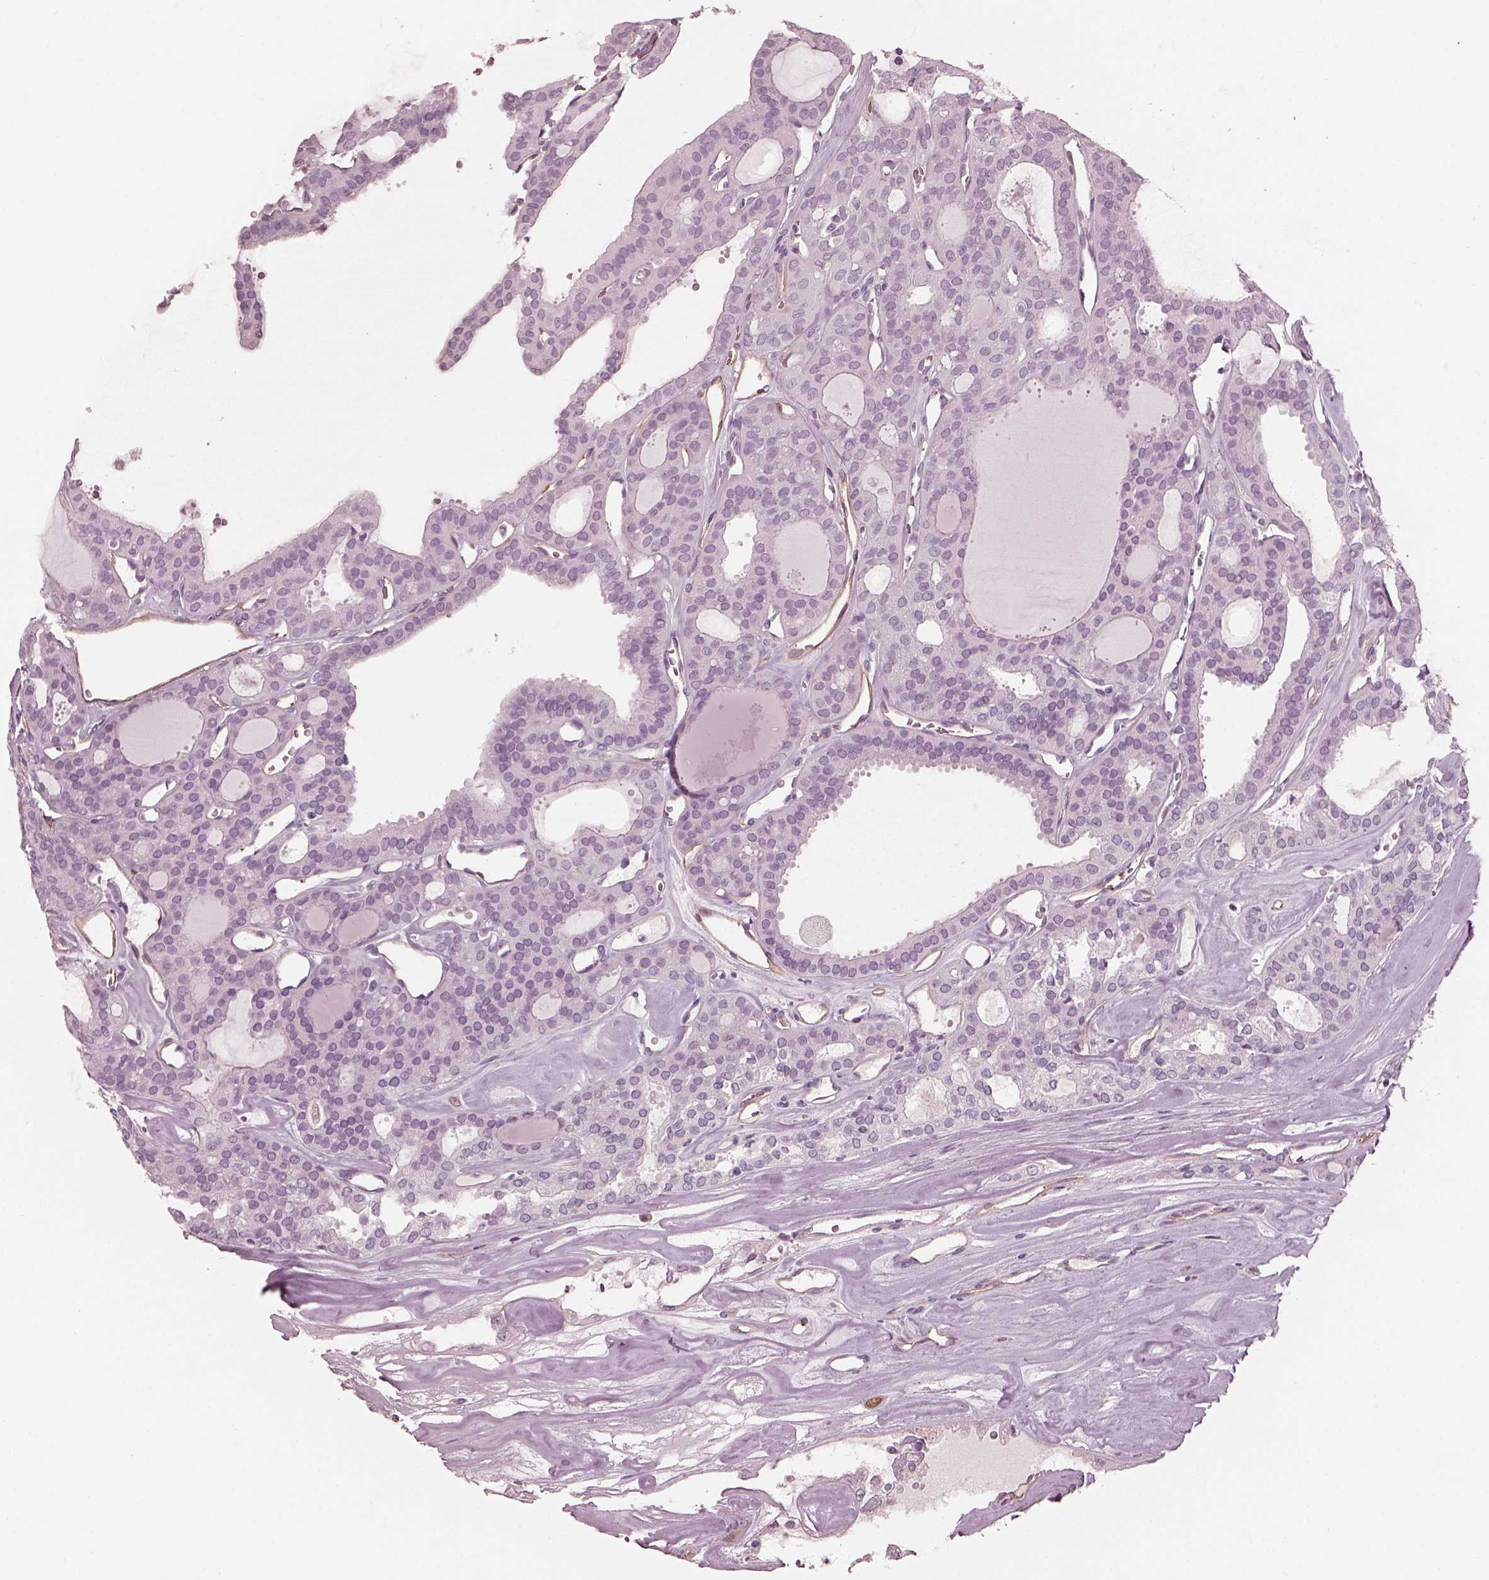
{"staining": {"intensity": "negative", "quantity": "none", "location": "none"}, "tissue": "thyroid cancer", "cell_type": "Tumor cells", "image_type": "cancer", "snomed": [{"axis": "morphology", "description": "Follicular adenoma carcinoma, NOS"}, {"axis": "topography", "description": "Thyroid gland"}], "caption": "The photomicrograph demonstrates no significant staining in tumor cells of follicular adenoma carcinoma (thyroid).", "gene": "EIF4E1B", "patient": {"sex": "male", "age": 75}}